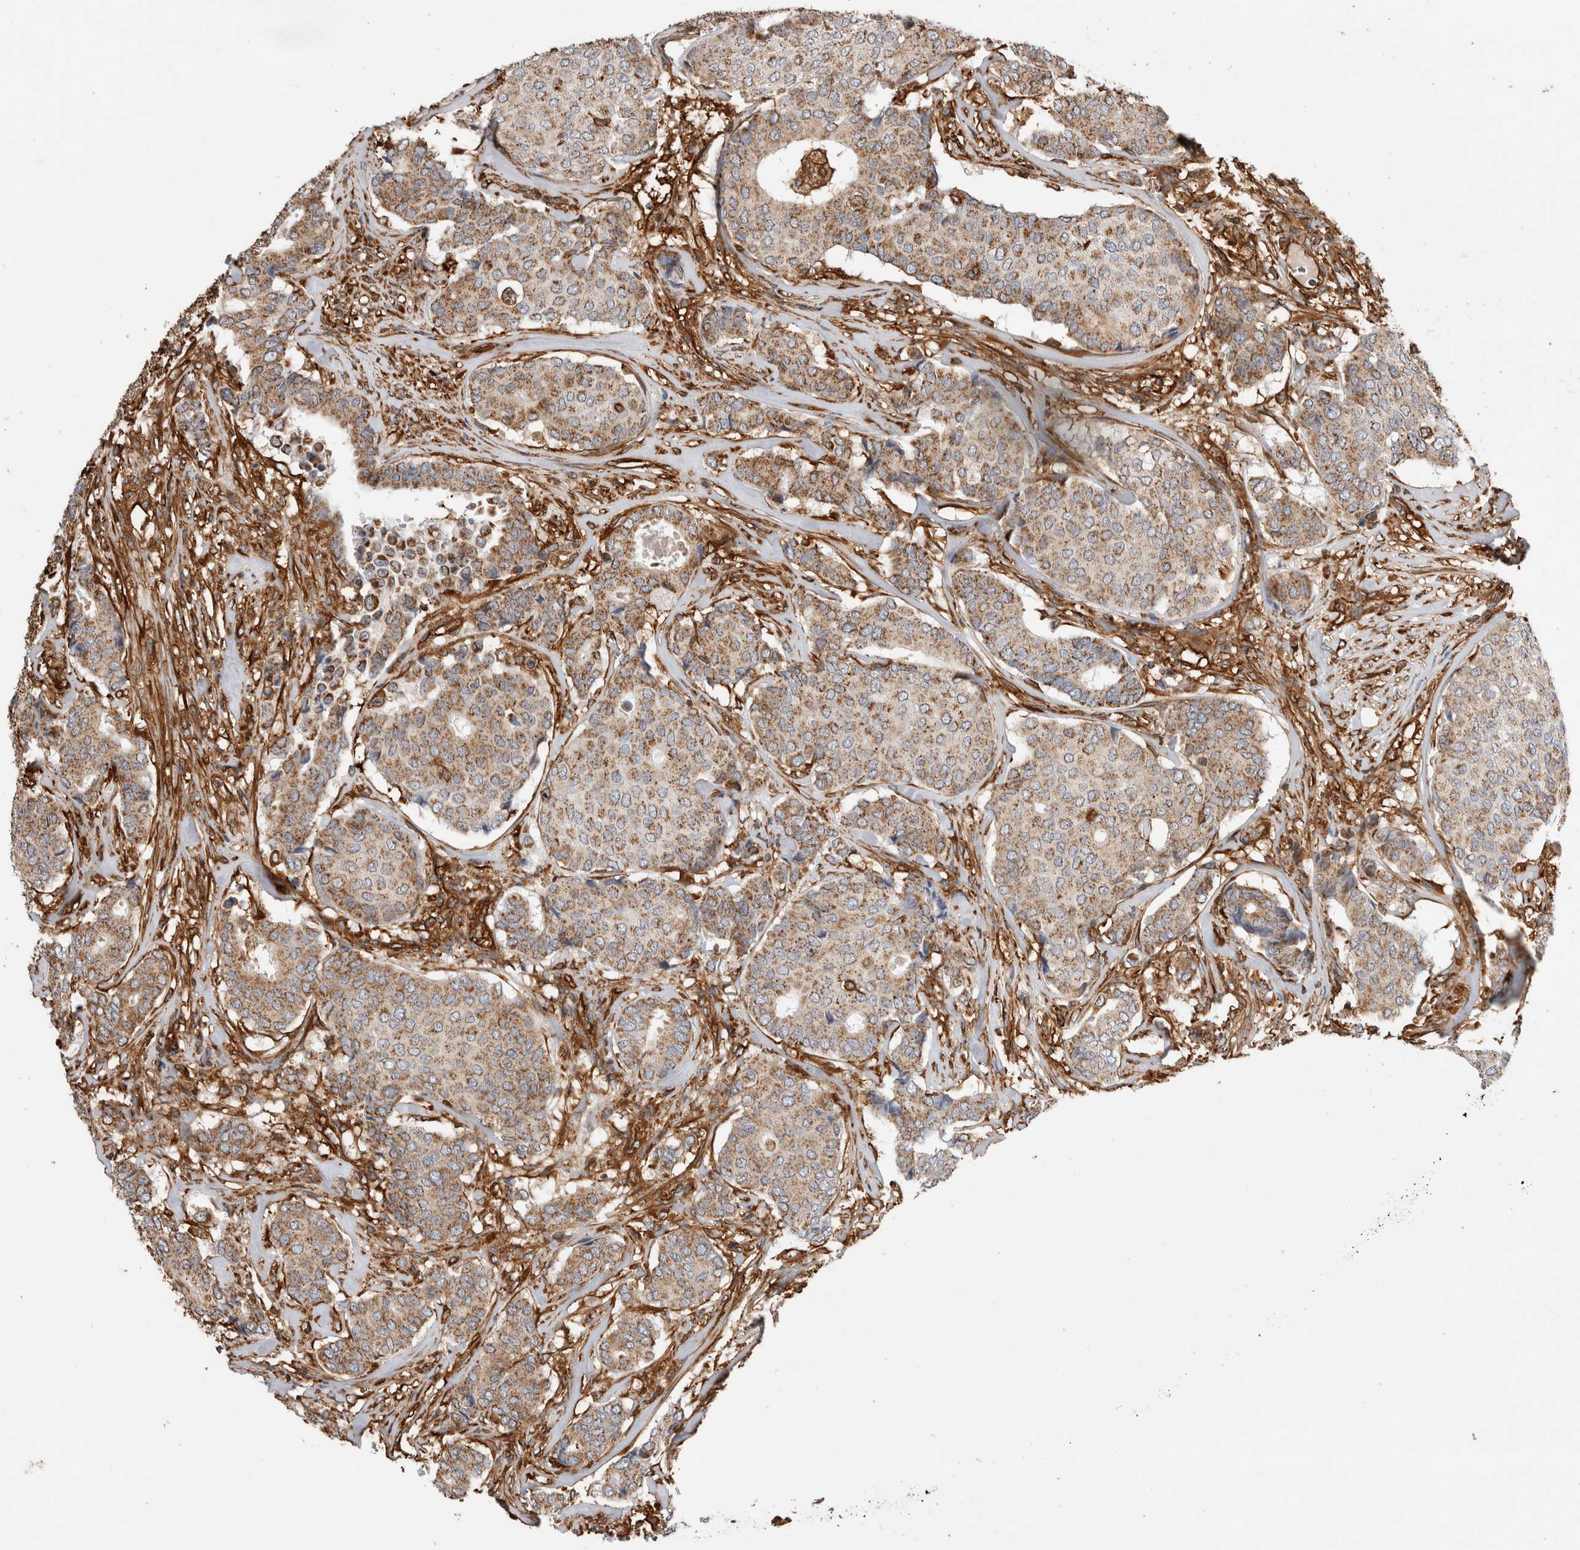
{"staining": {"intensity": "weak", "quantity": ">75%", "location": "cytoplasmic/membranous"}, "tissue": "breast cancer", "cell_type": "Tumor cells", "image_type": "cancer", "snomed": [{"axis": "morphology", "description": "Duct carcinoma"}, {"axis": "topography", "description": "Breast"}], "caption": "Immunohistochemistry (IHC) micrograph of human breast cancer stained for a protein (brown), which reveals low levels of weak cytoplasmic/membranous expression in approximately >75% of tumor cells.", "gene": "ZNF397", "patient": {"sex": "female", "age": 75}}